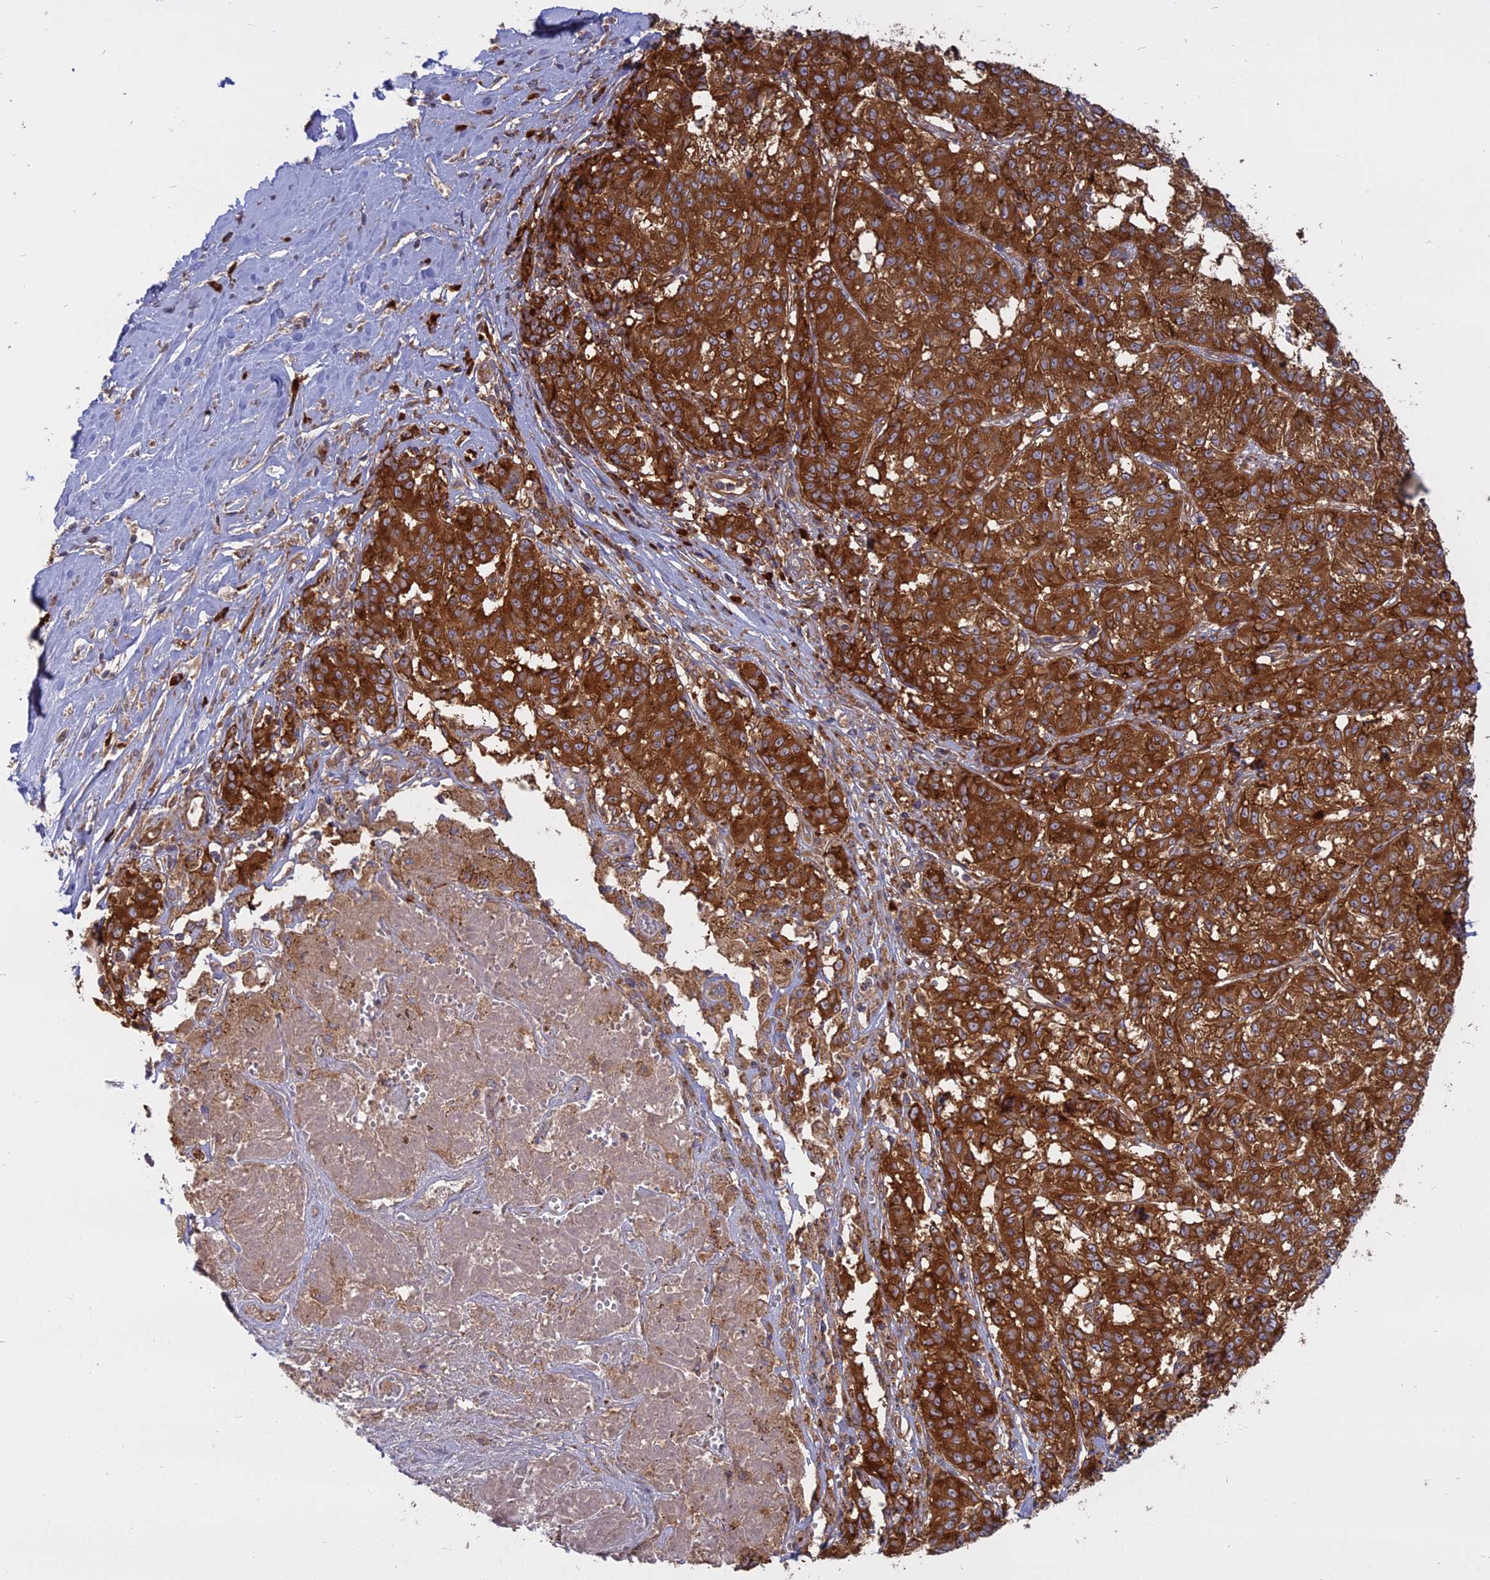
{"staining": {"intensity": "strong", "quantity": ">75%", "location": "cytoplasmic/membranous"}, "tissue": "melanoma", "cell_type": "Tumor cells", "image_type": "cancer", "snomed": [{"axis": "morphology", "description": "Malignant melanoma, NOS"}, {"axis": "topography", "description": "Skin"}], "caption": "This micrograph shows IHC staining of melanoma, with high strong cytoplasmic/membranous staining in approximately >75% of tumor cells.", "gene": "TMEM208", "patient": {"sex": "female", "age": 72}}